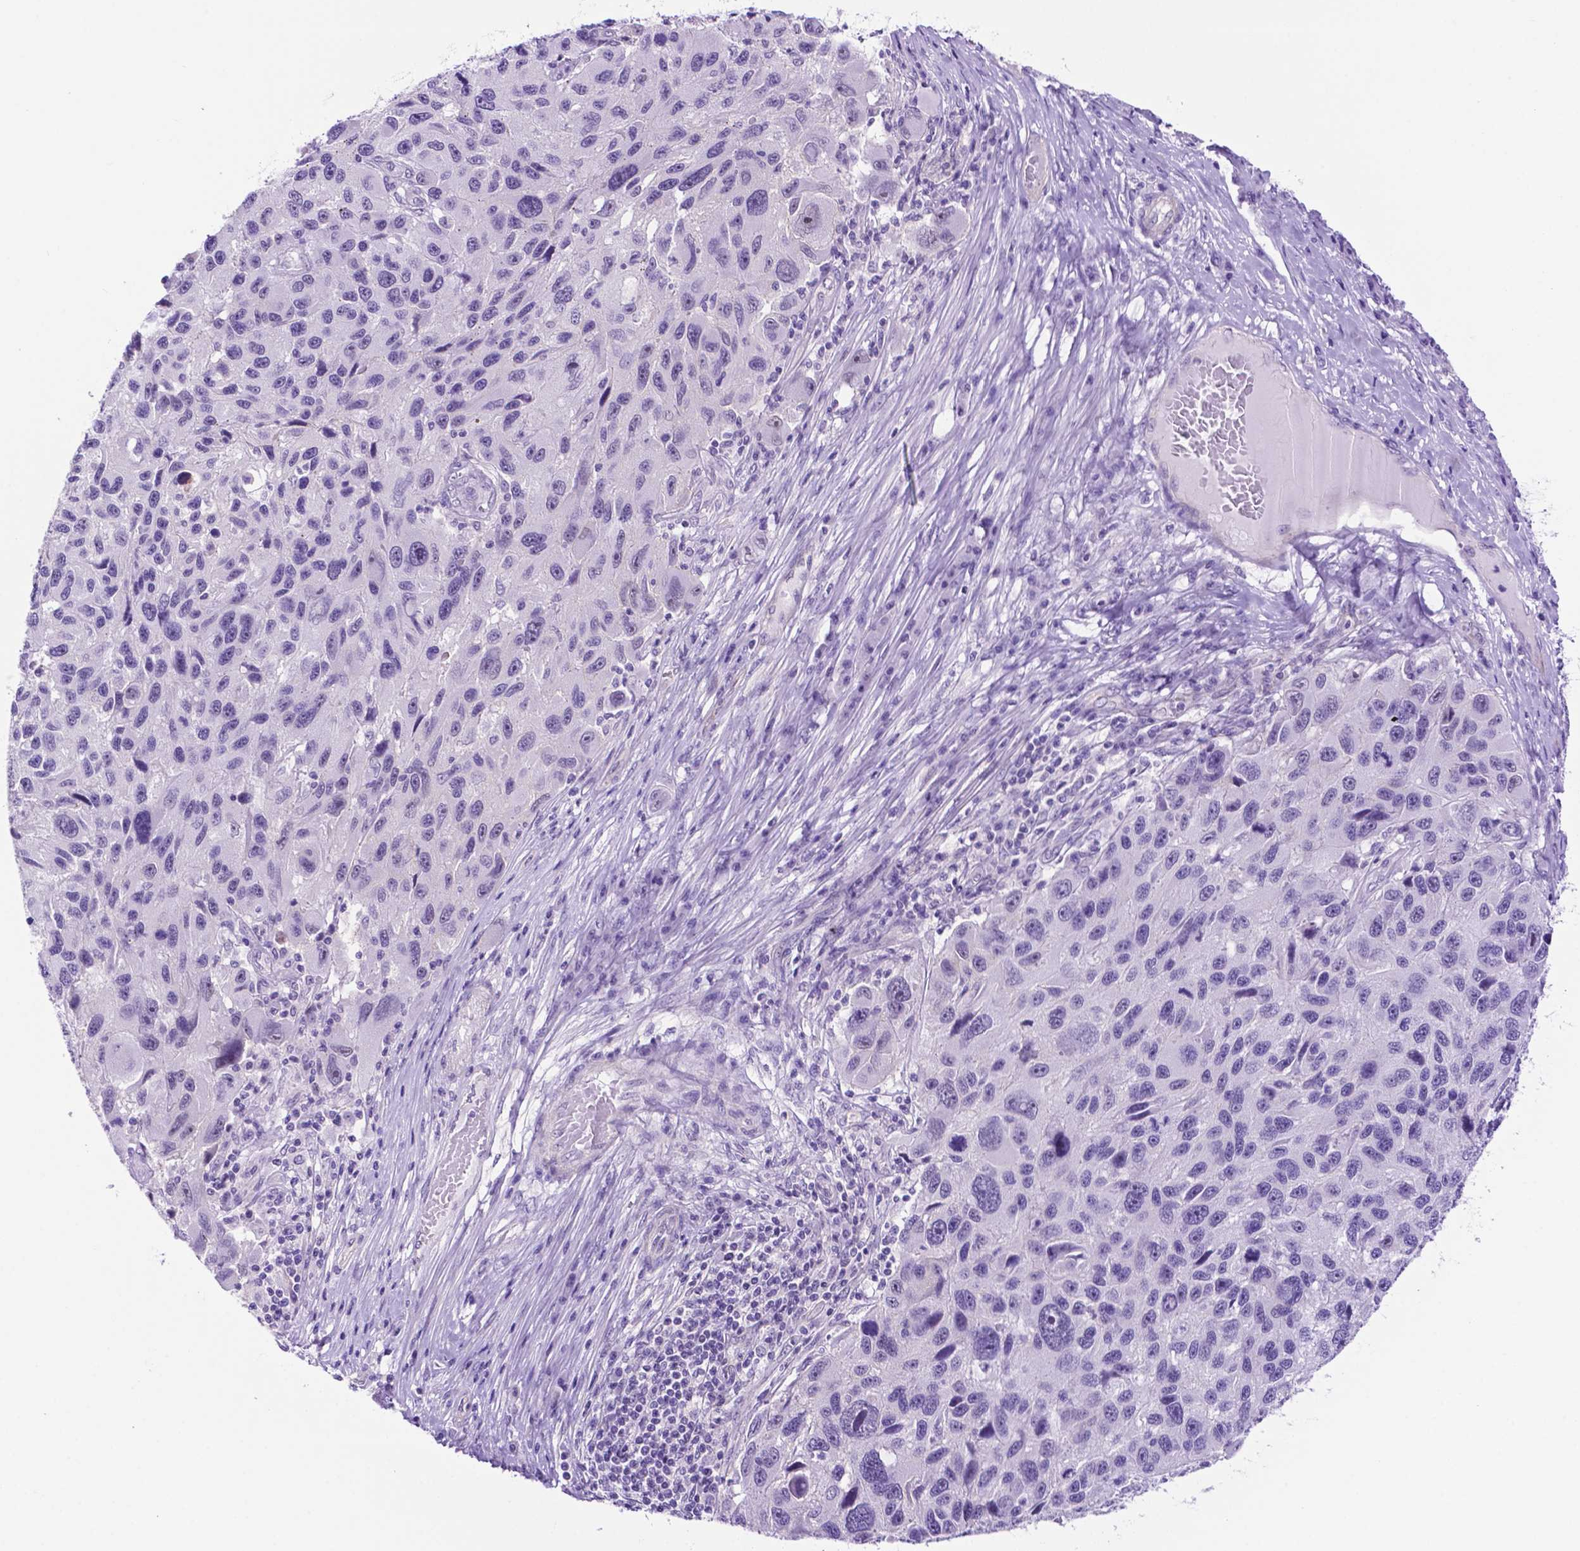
{"staining": {"intensity": "negative", "quantity": "none", "location": "none"}, "tissue": "melanoma", "cell_type": "Tumor cells", "image_type": "cancer", "snomed": [{"axis": "morphology", "description": "Malignant melanoma, NOS"}, {"axis": "topography", "description": "Skin"}], "caption": "This is a histopathology image of immunohistochemistry (IHC) staining of malignant melanoma, which shows no staining in tumor cells. (DAB IHC with hematoxylin counter stain).", "gene": "TACSTD2", "patient": {"sex": "male", "age": 53}}